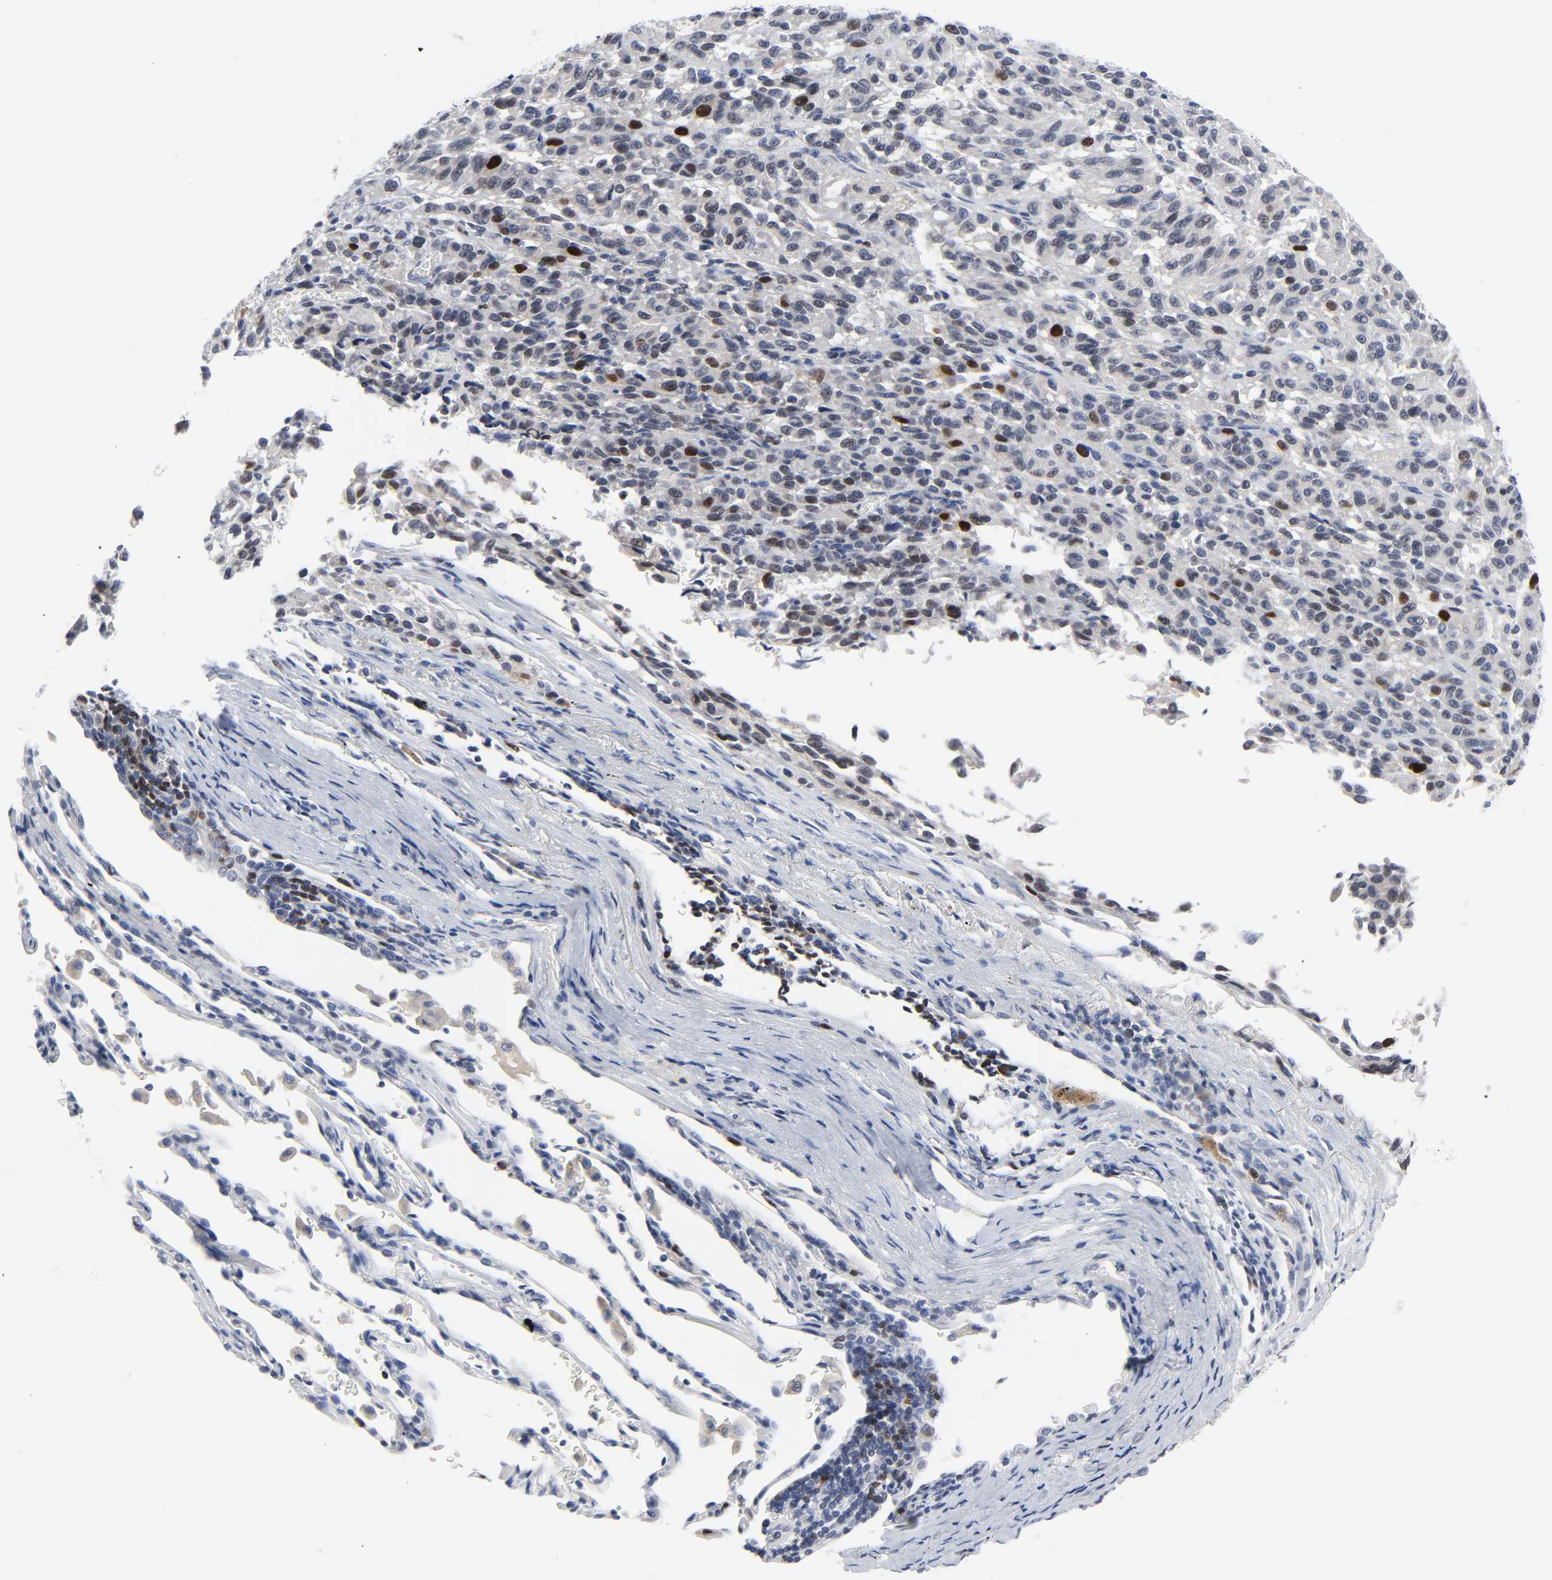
{"staining": {"intensity": "strong", "quantity": "<25%", "location": "nuclear"}, "tissue": "melanoma", "cell_type": "Tumor cells", "image_type": "cancer", "snomed": [{"axis": "morphology", "description": "Malignant melanoma, Metastatic site"}, {"axis": "topography", "description": "Lung"}], "caption": "Melanoma stained with DAB (3,3'-diaminobenzidine) immunohistochemistry reveals medium levels of strong nuclear expression in about <25% of tumor cells. (DAB IHC, brown staining for protein, blue staining for nuclei).", "gene": "WEE1", "patient": {"sex": "male", "age": 64}}